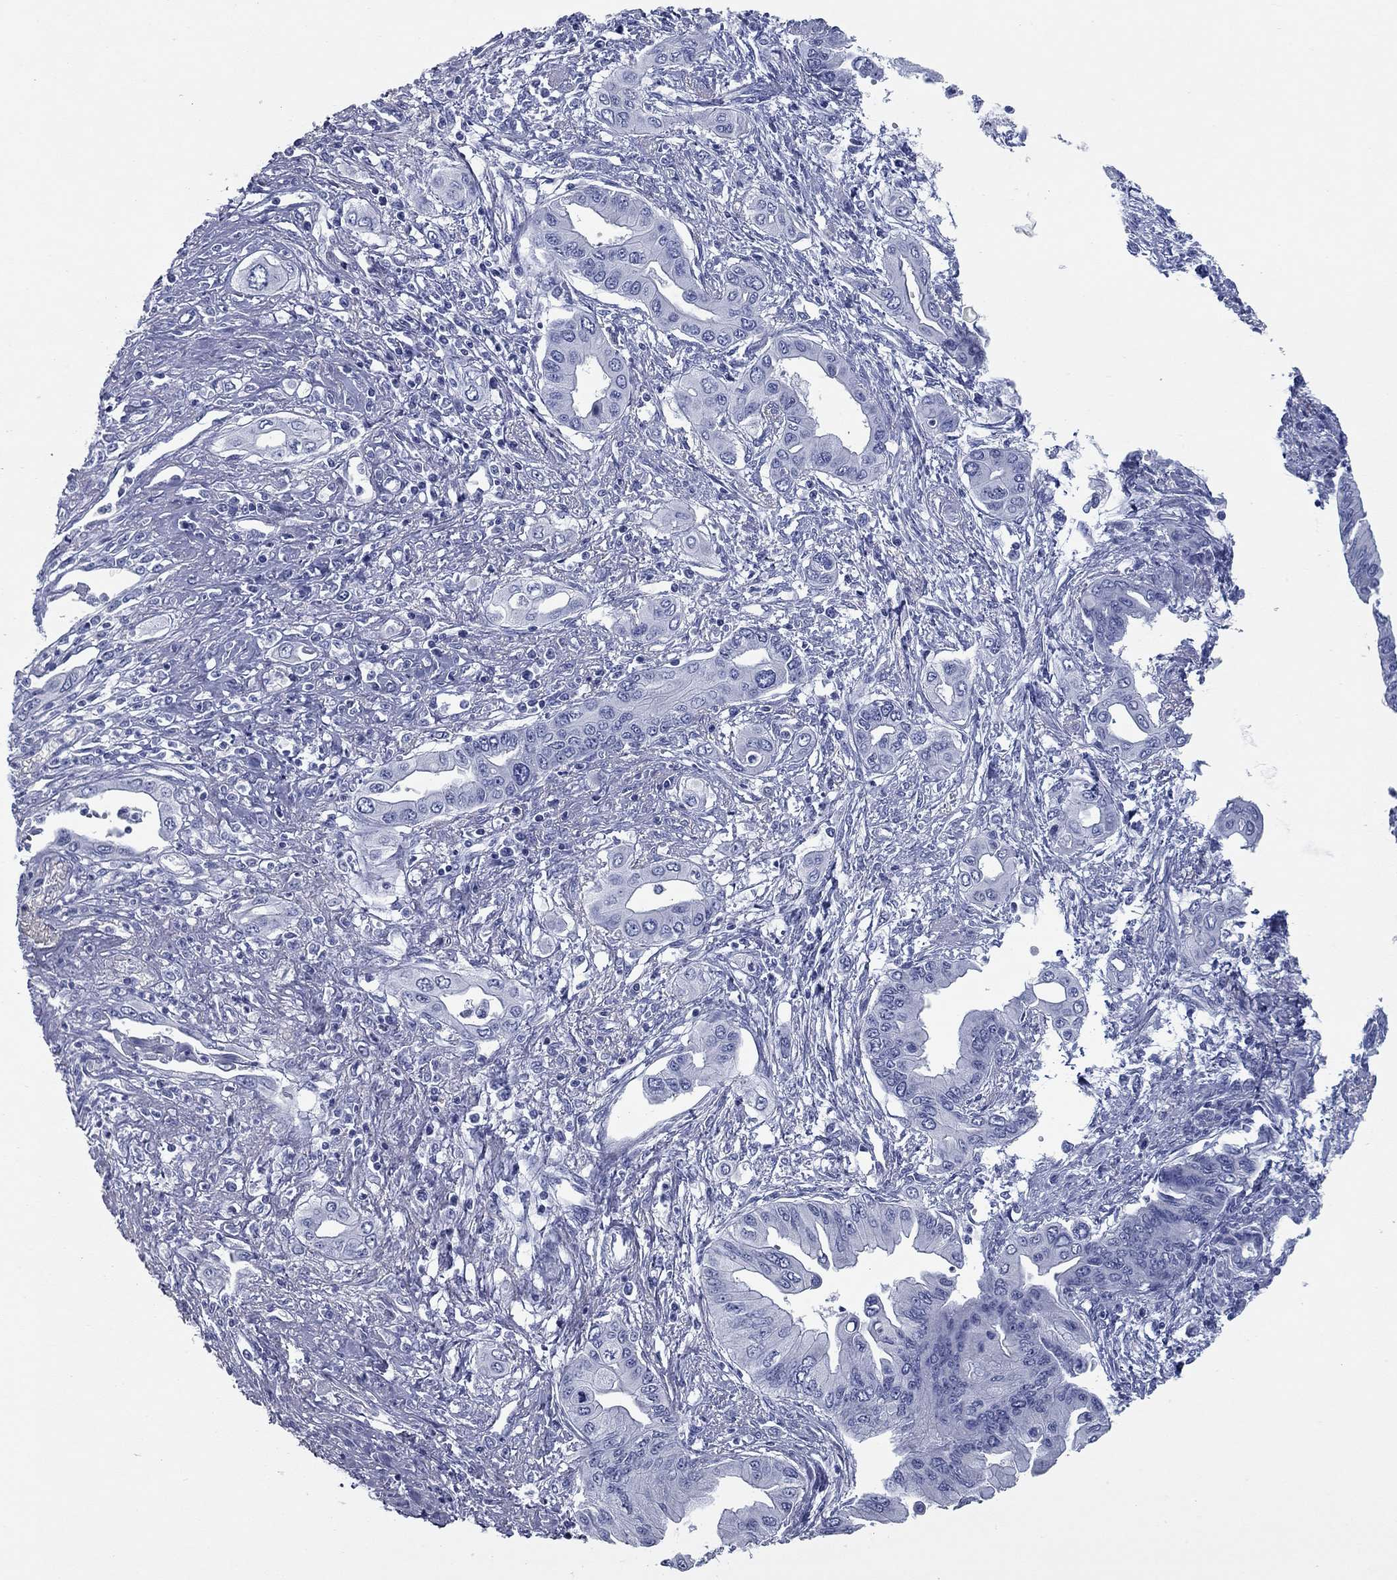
{"staining": {"intensity": "negative", "quantity": "none", "location": "none"}, "tissue": "pancreatic cancer", "cell_type": "Tumor cells", "image_type": "cancer", "snomed": [{"axis": "morphology", "description": "Adenocarcinoma, NOS"}, {"axis": "topography", "description": "Pancreas"}], "caption": "IHC of pancreatic cancer (adenocarcinoma) exhibits no staining in tumor cells.", "gene": "KIRREL2", "patient": {"sex": "female", "age": 62}}